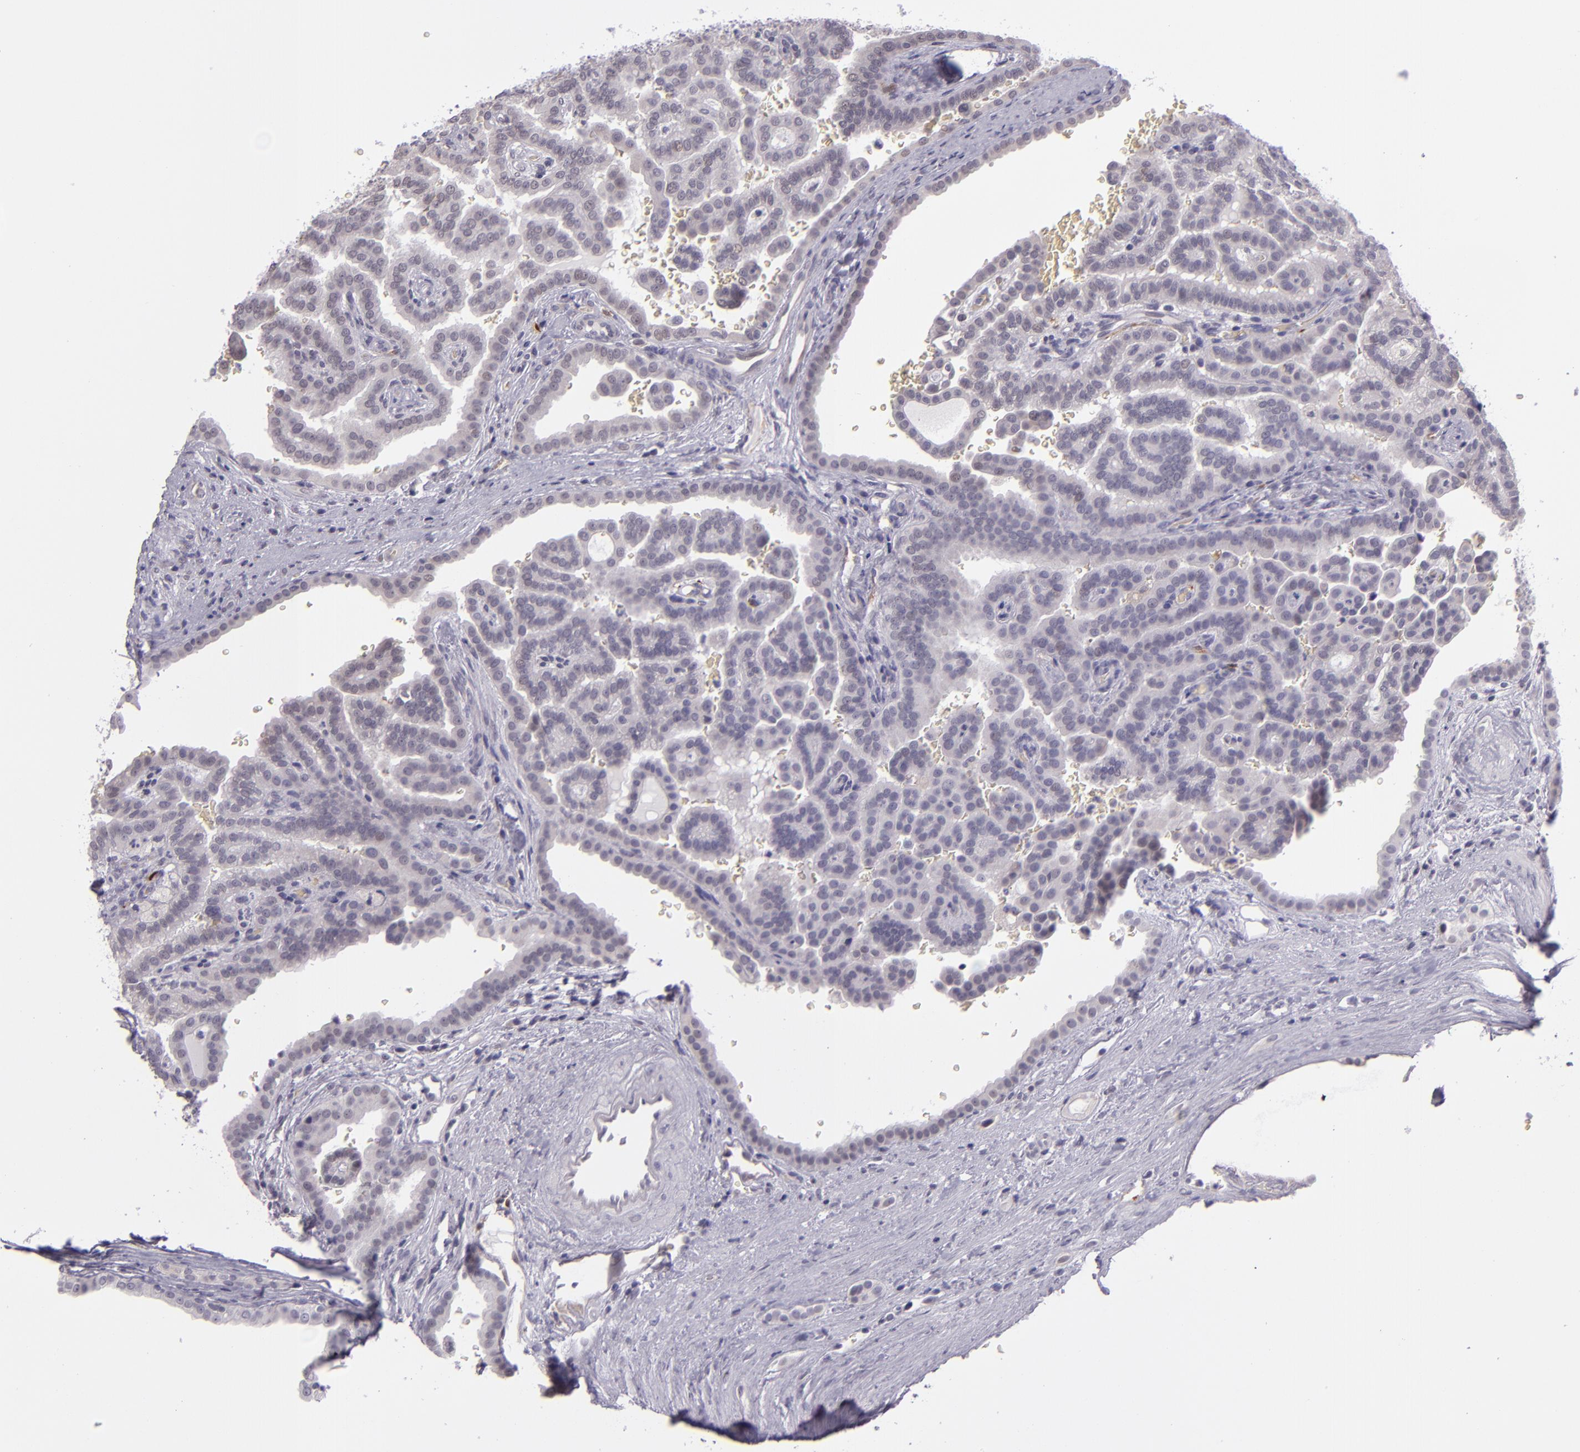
{"staining": {"intensity": "negative", "quantity": "none", "location": "none"}, "tissue": "renal cancer", "cell_type": "Tumor cells", "image_type": "cancer", "snomed": [{"axis": "morphology", "description": "Adenocarcinoma, NOS"}, {"axis": "topography", "description": "Kidney"}], "caption": "Immunohistochemistry of human adenocarcinoma (renal) exhibits no staining in tumor cells. The staining was performed using DAB to visualize the protein expression in brown, while the nuclei were stained in blue with hematoxylin (Magnification: 20x).", "gene": "SNCB", "patient": {"sex": "male", "age": 61}}